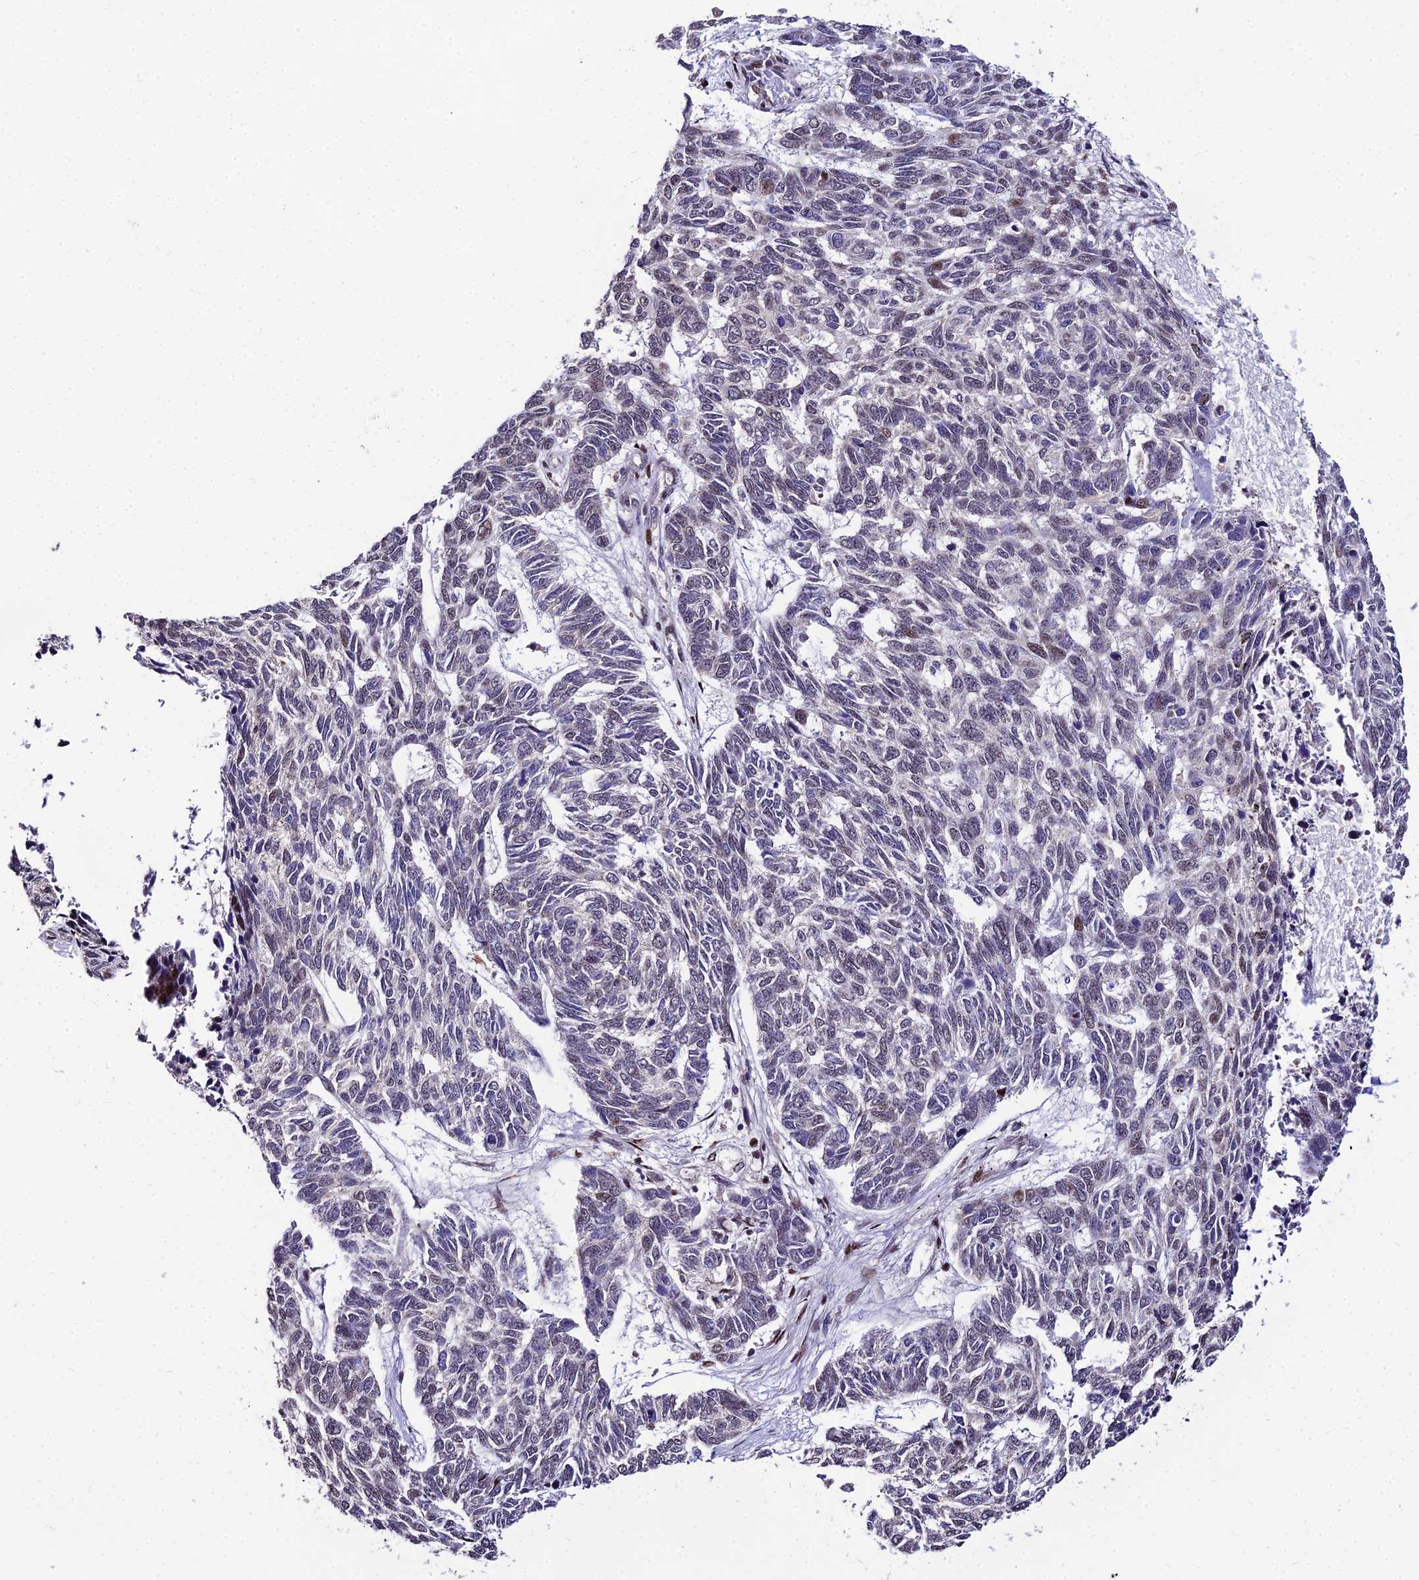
{"staining": {"intensity": "negative", "quantity": "none", "location": "none"}, "tissue": "skin cancer", "cell_type": "Tumor cells", "image_type": "cancer", "snomed": [{"axis": "morphology", "description": "Basal cell carcinoma"}, {"axis": "topography", "description": "Skin"}], "caption": "This micrograph is of basal cell carcinoma (skin) stained with immunohistochemistry (IHC) to label a protein in brown with the nuclei are counter-stained blue. There is no staining in tumor cells.", "gene": "CIB3", "patient": {"sex": "female", "age": 65}}